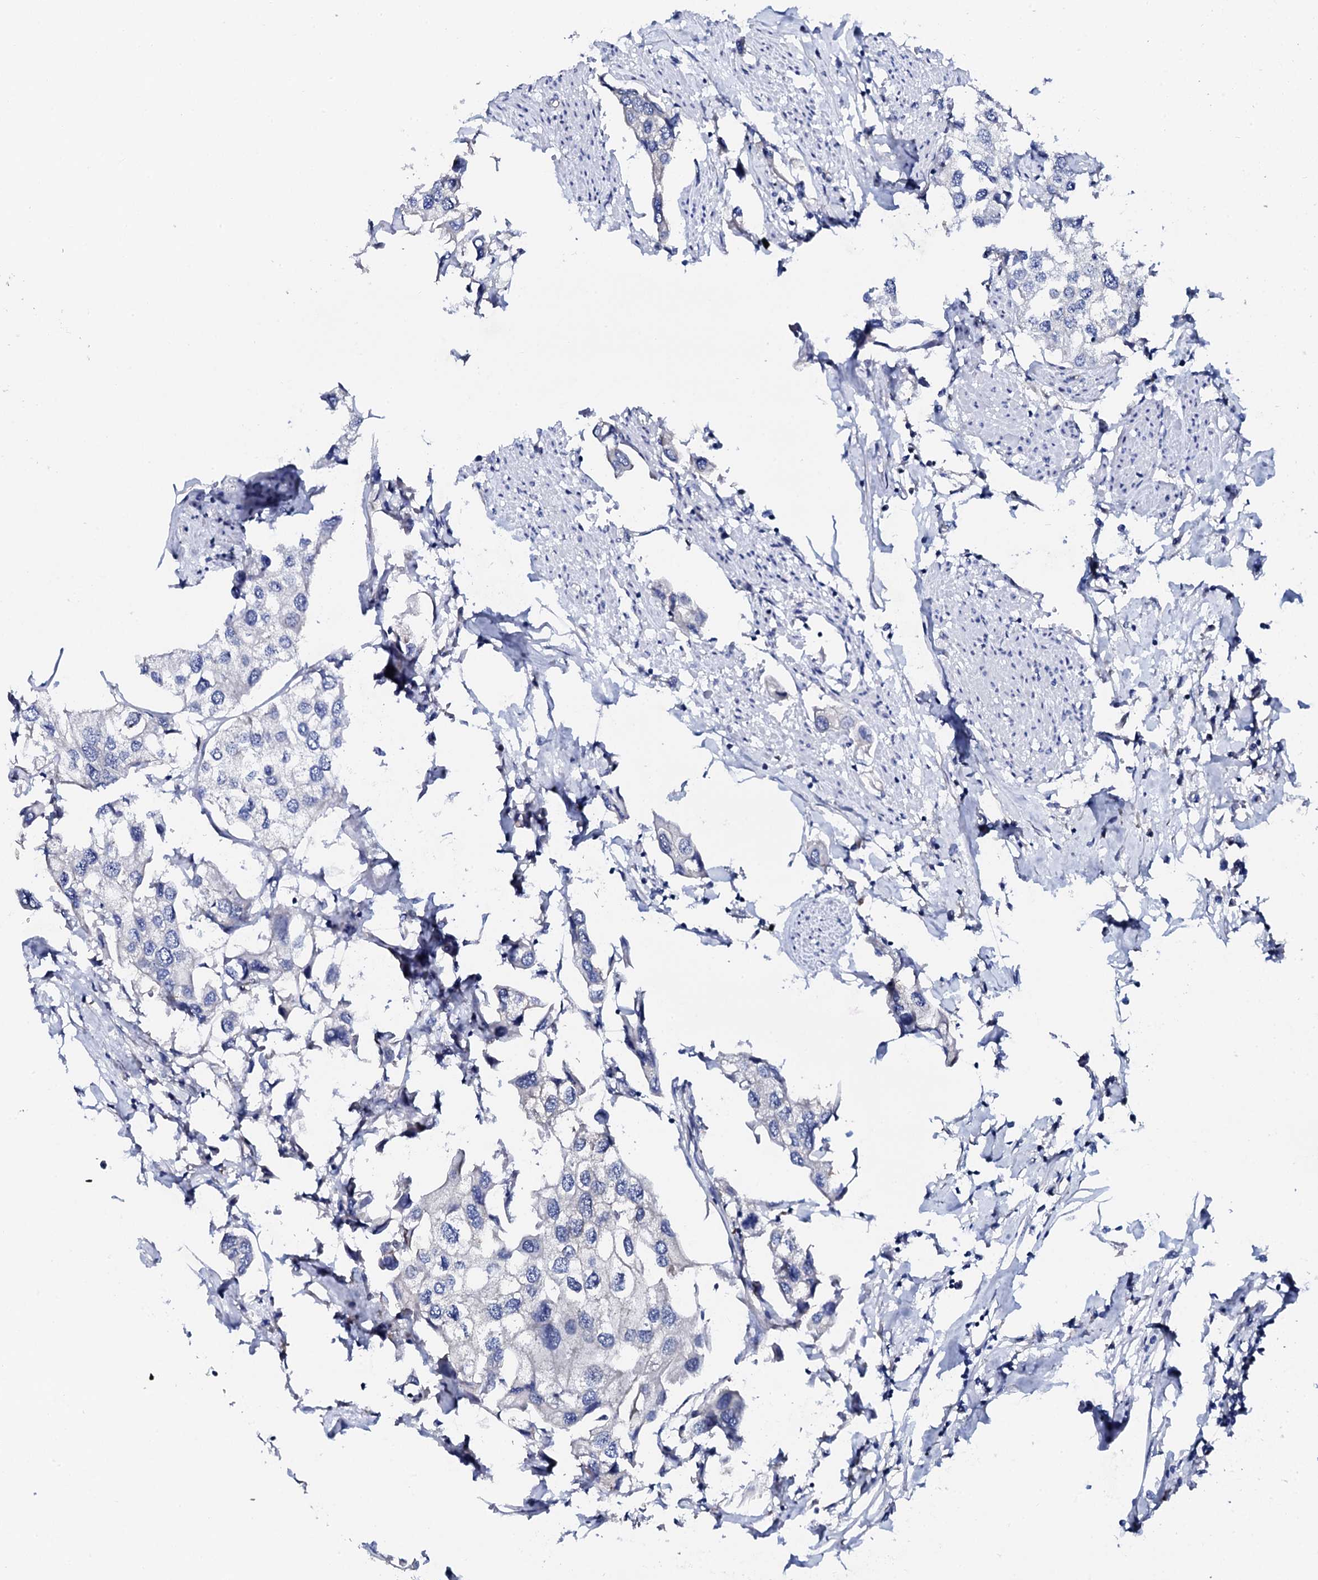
{"staining": {"intensity": "negative", "quantity": "none", "location": "none"}, "tissue": "urothelial cancer", "cell_type": "Tumor cells", "image_type": "cancer", "snomed": [{"axis": "morphology", "description": "Urothelial carcinoma, High grade"}, {"axis": "topography", "description": "Urinary bladder"}], "caption": "A histopathology image of high-grade urothelial carcinoma stained for a protein demonstrates no brown staining in tumor cells.", "gene": "TRDN", "patient": {"sex": "male", "age": 64}}